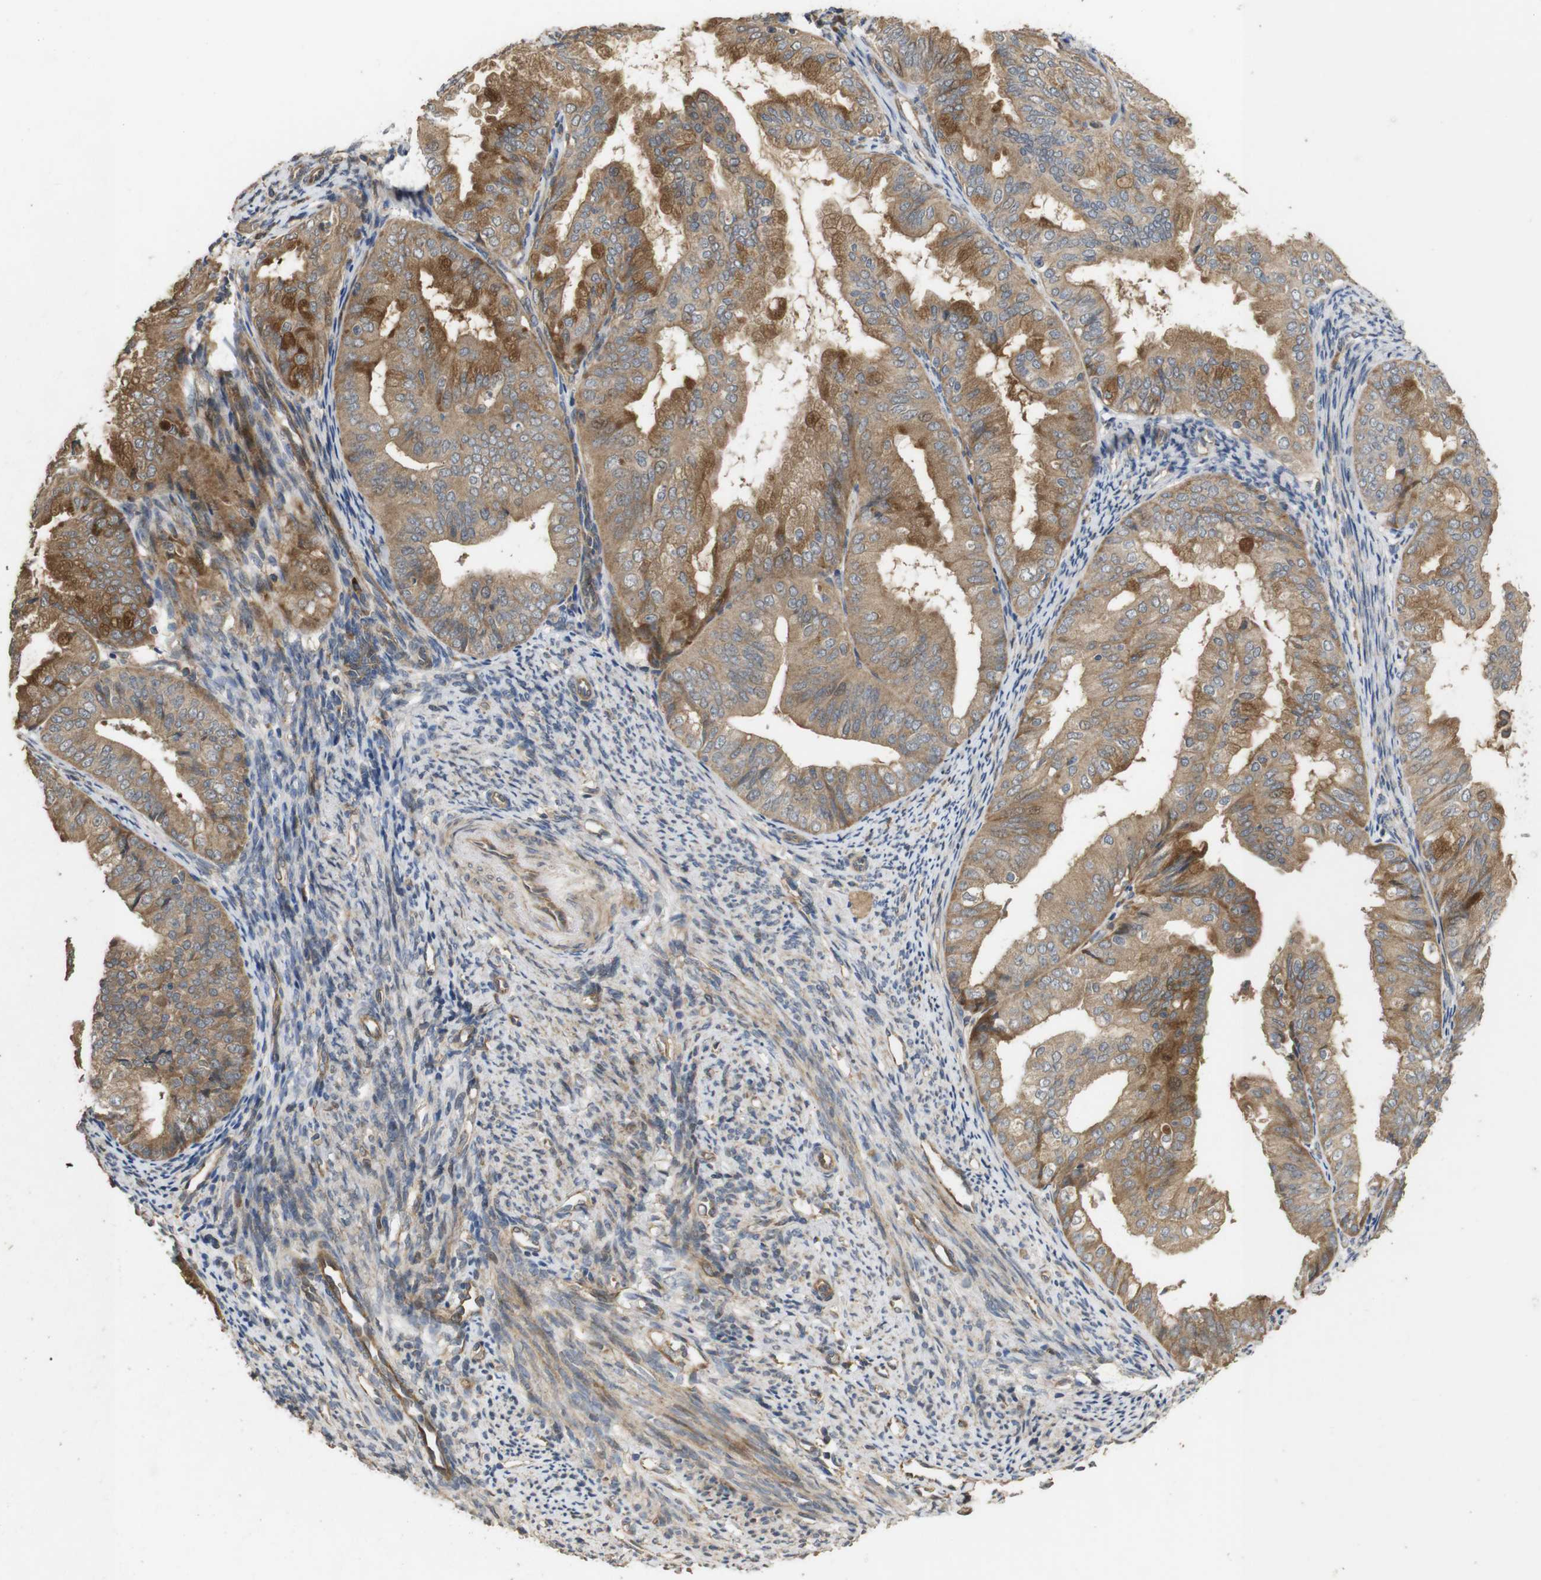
{"staining": {"intensity": "moderate", "quantity": ">75%", "location": "cytoplasmic/membranous,nuclear"}, "tissue": "endometrial cancer", "cell_type": "Tumor cells", "image_type": "cancer", "snomed": [{"axis": "morphology", "description": "Adenocarcinoma, NOS"}, {"axis": "topography", "description": "Endometrium"}], "caption": "A micrograph of human endometrial cancer (adenocarcinoma) stained for a protein demonstrates moderate cytoplasmic/membranous and nuclear brown staining in tumor cells.", "gene": "PCDHB10", "patient": {"sex": "female", "age": 63}}